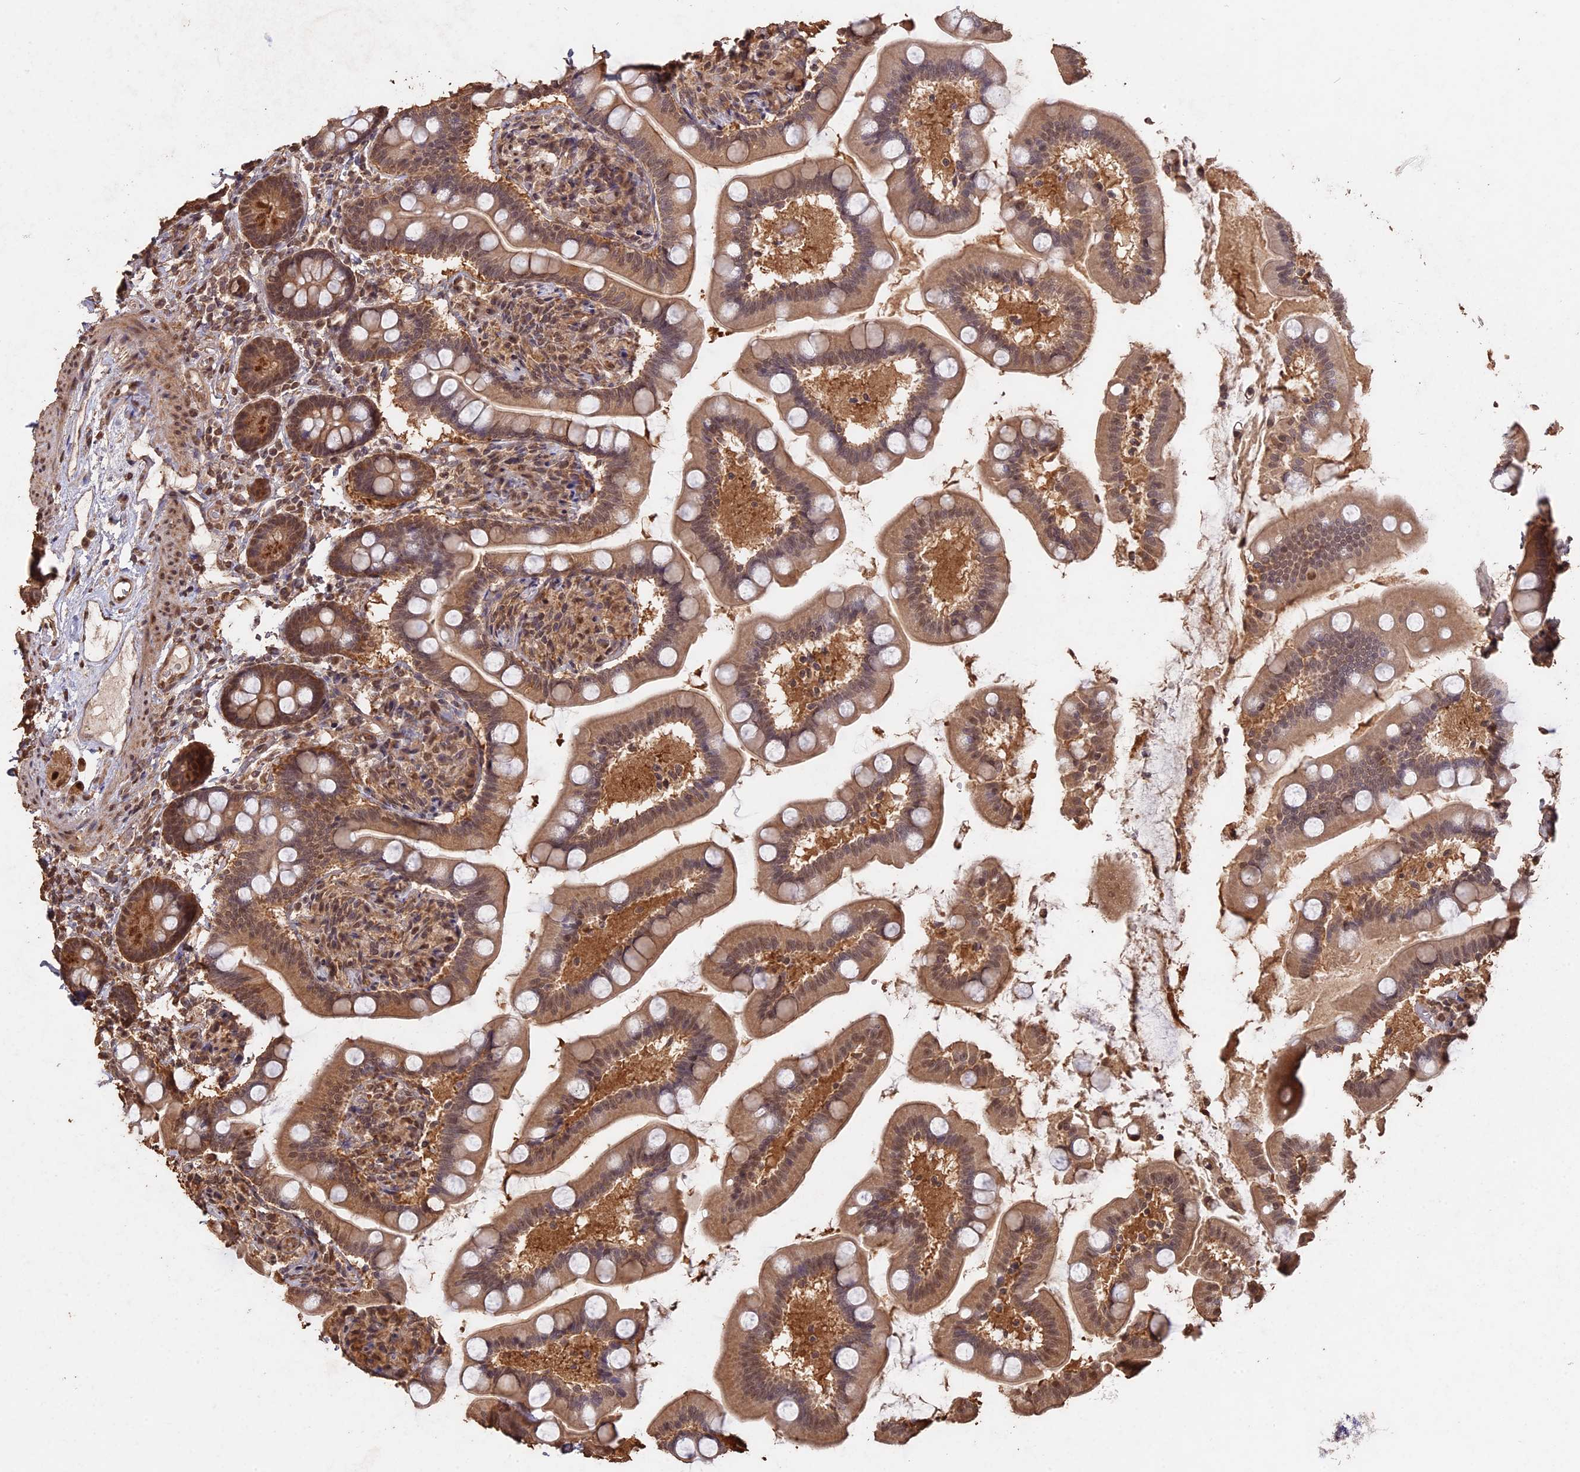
{"staining": {"intensity": "moderate", "quantity": ">75%", "location": "cytoplasmic/membranous,nuclear"}, "tissue": "small intestine", "cell_type": "Glandular cells", "image_type": "normal", "snomed": [{"axis": "morphology", "description": "Normal tissue, NOS"}, {"axis": "topography", "description": "Small intestine"}], "caption": "Immunohistochemical staining of normal human small intestine displays >75% levels of moderate cytoplasmic/membranous,nuclear protein expression in about >75% of glandular cells.", "gene": "PSMC6", "patient": {"sex": "female", "age": 64}}